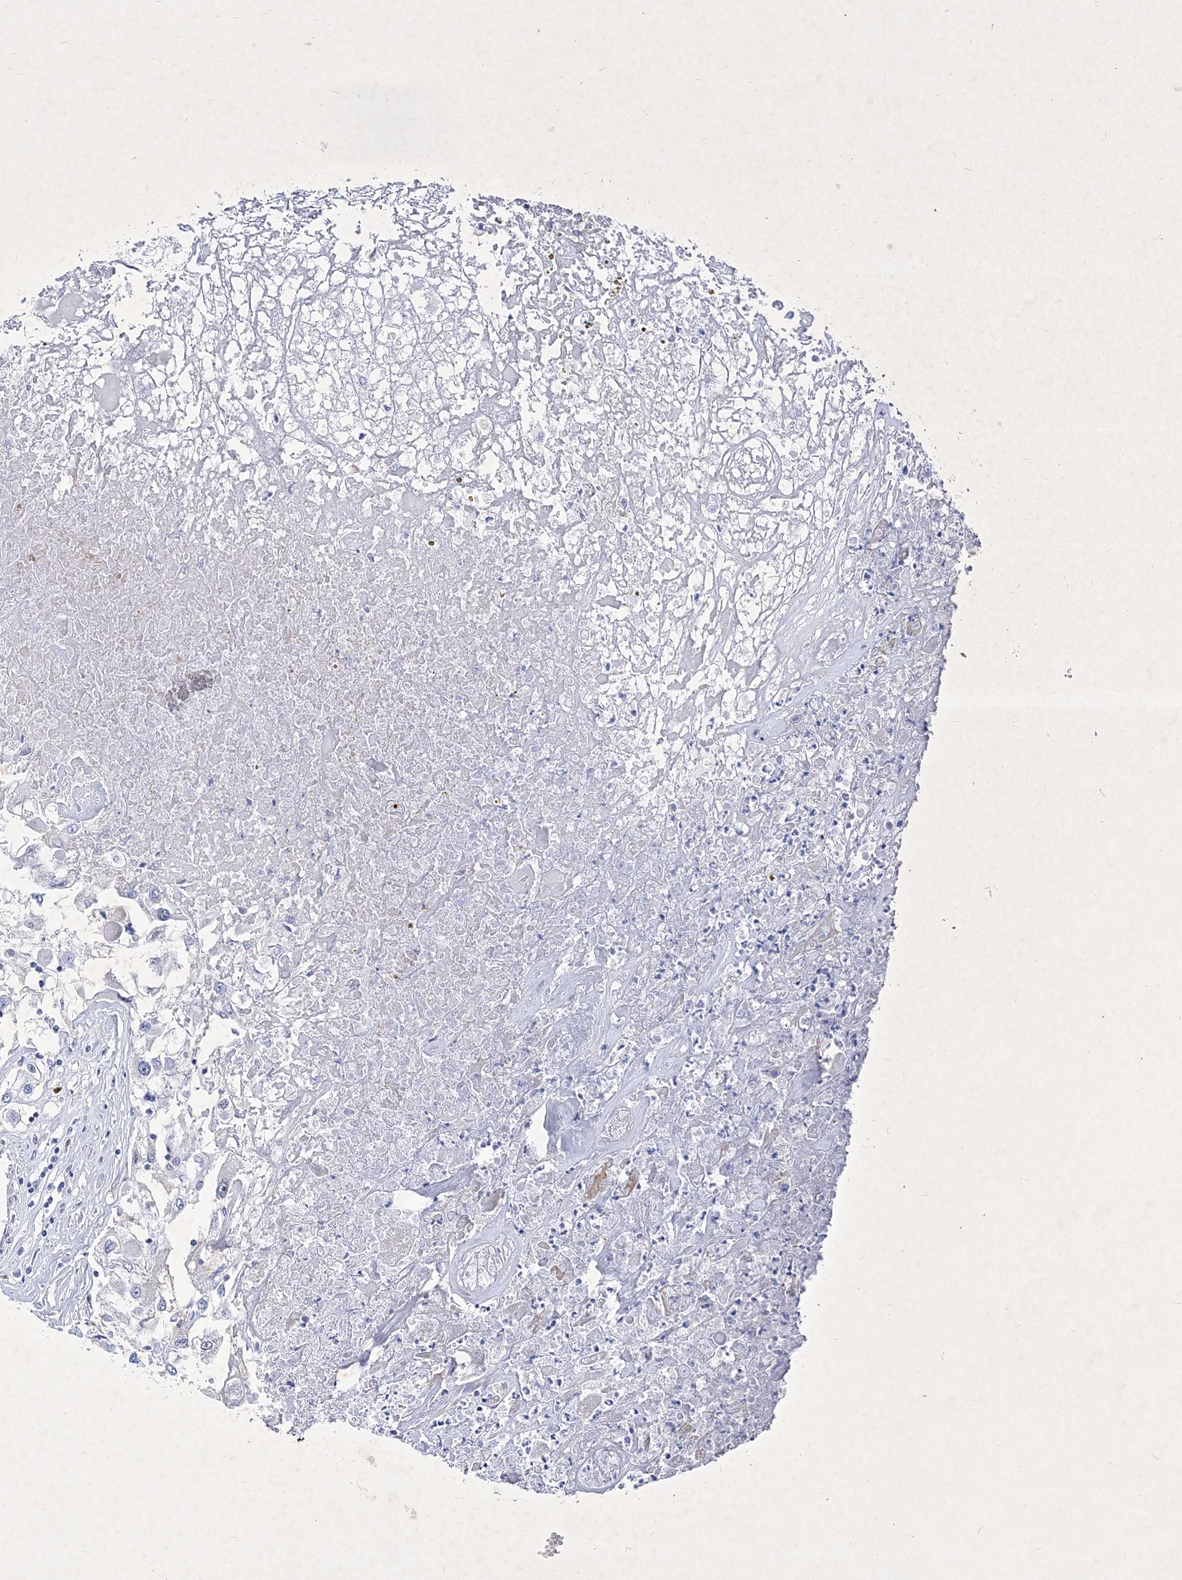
{"staining": {"intensity": "negative", "quantity": "none", "location": "none"}, "tissue": "renal cancer", "cell_type": "Tumor cells", "image_type": "cancer", "snomed": [{"axis": "morphology", "description": "Adenocarcinoma, NOS"}, {"axis": "topography", "description": "Kidney"}], "caption": "Immunohistochemical staining of renal adenocarcinoma demonstrates no significant positivity in tumor cells.", "gene": "GPN1", "patient": {"sex": "female", "age": 52}}